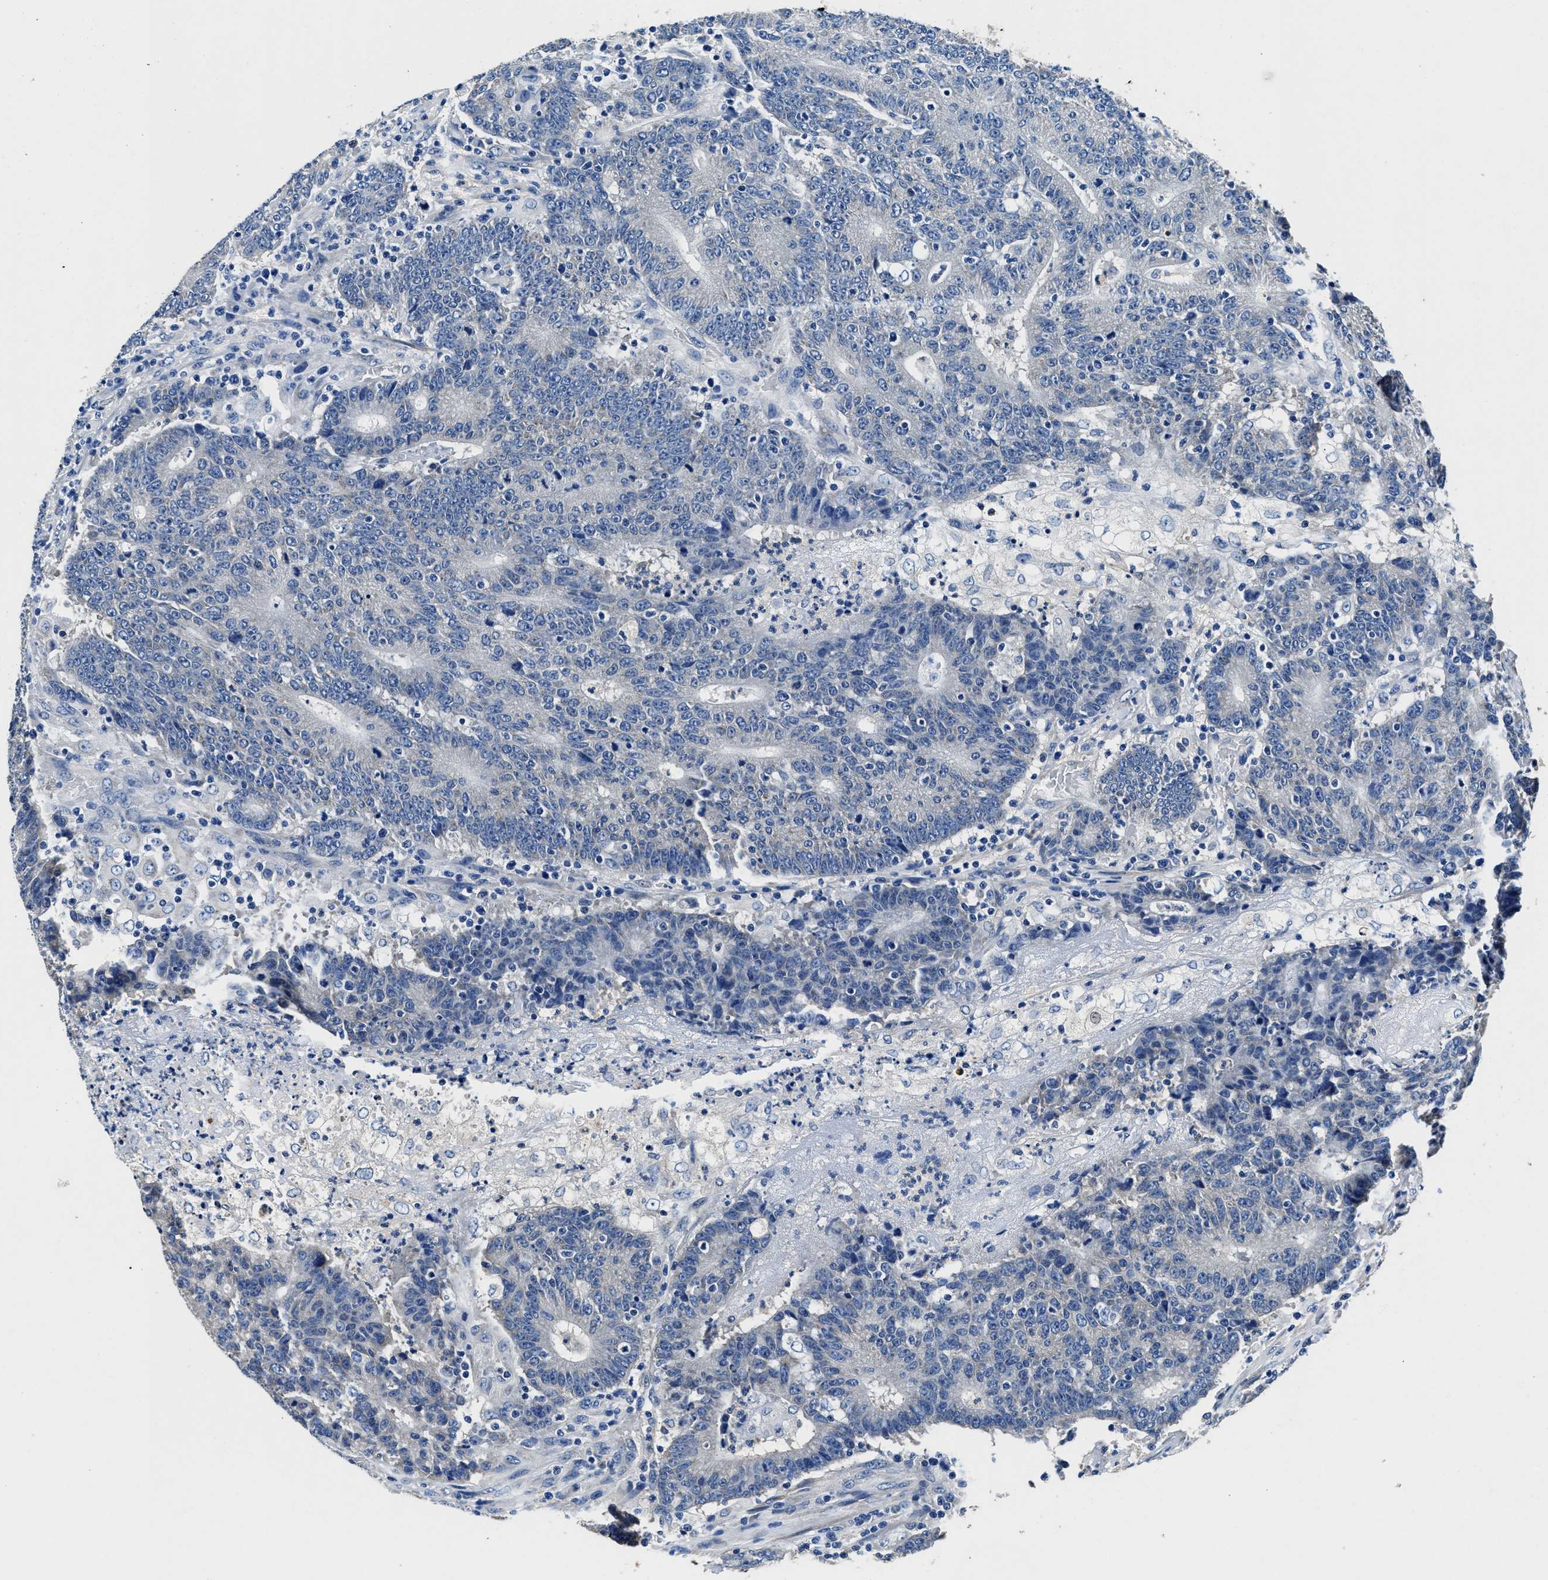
{"staining": {"intensity": "negative", "quantity": "none", "location": "none"}, "tissue": "colorectal cancer", "cell_type": "Tumor cells", "image_type": "cancer", "snomed": [{"axis": "morphology", "description": "Normal tissue, NOS"}, {"axis": "morphology", "description": "Adenocarcinoma, NOS"}, {"axis": "topography", "description": "Colon"}], "caption": "Colorectal adenocarcinoma stained for a protein using immunohistochemistry (IHC) exhibits no expression tumor cells.", "gene": "NEU1", "patient": {"sex": "female", "age": 75}}